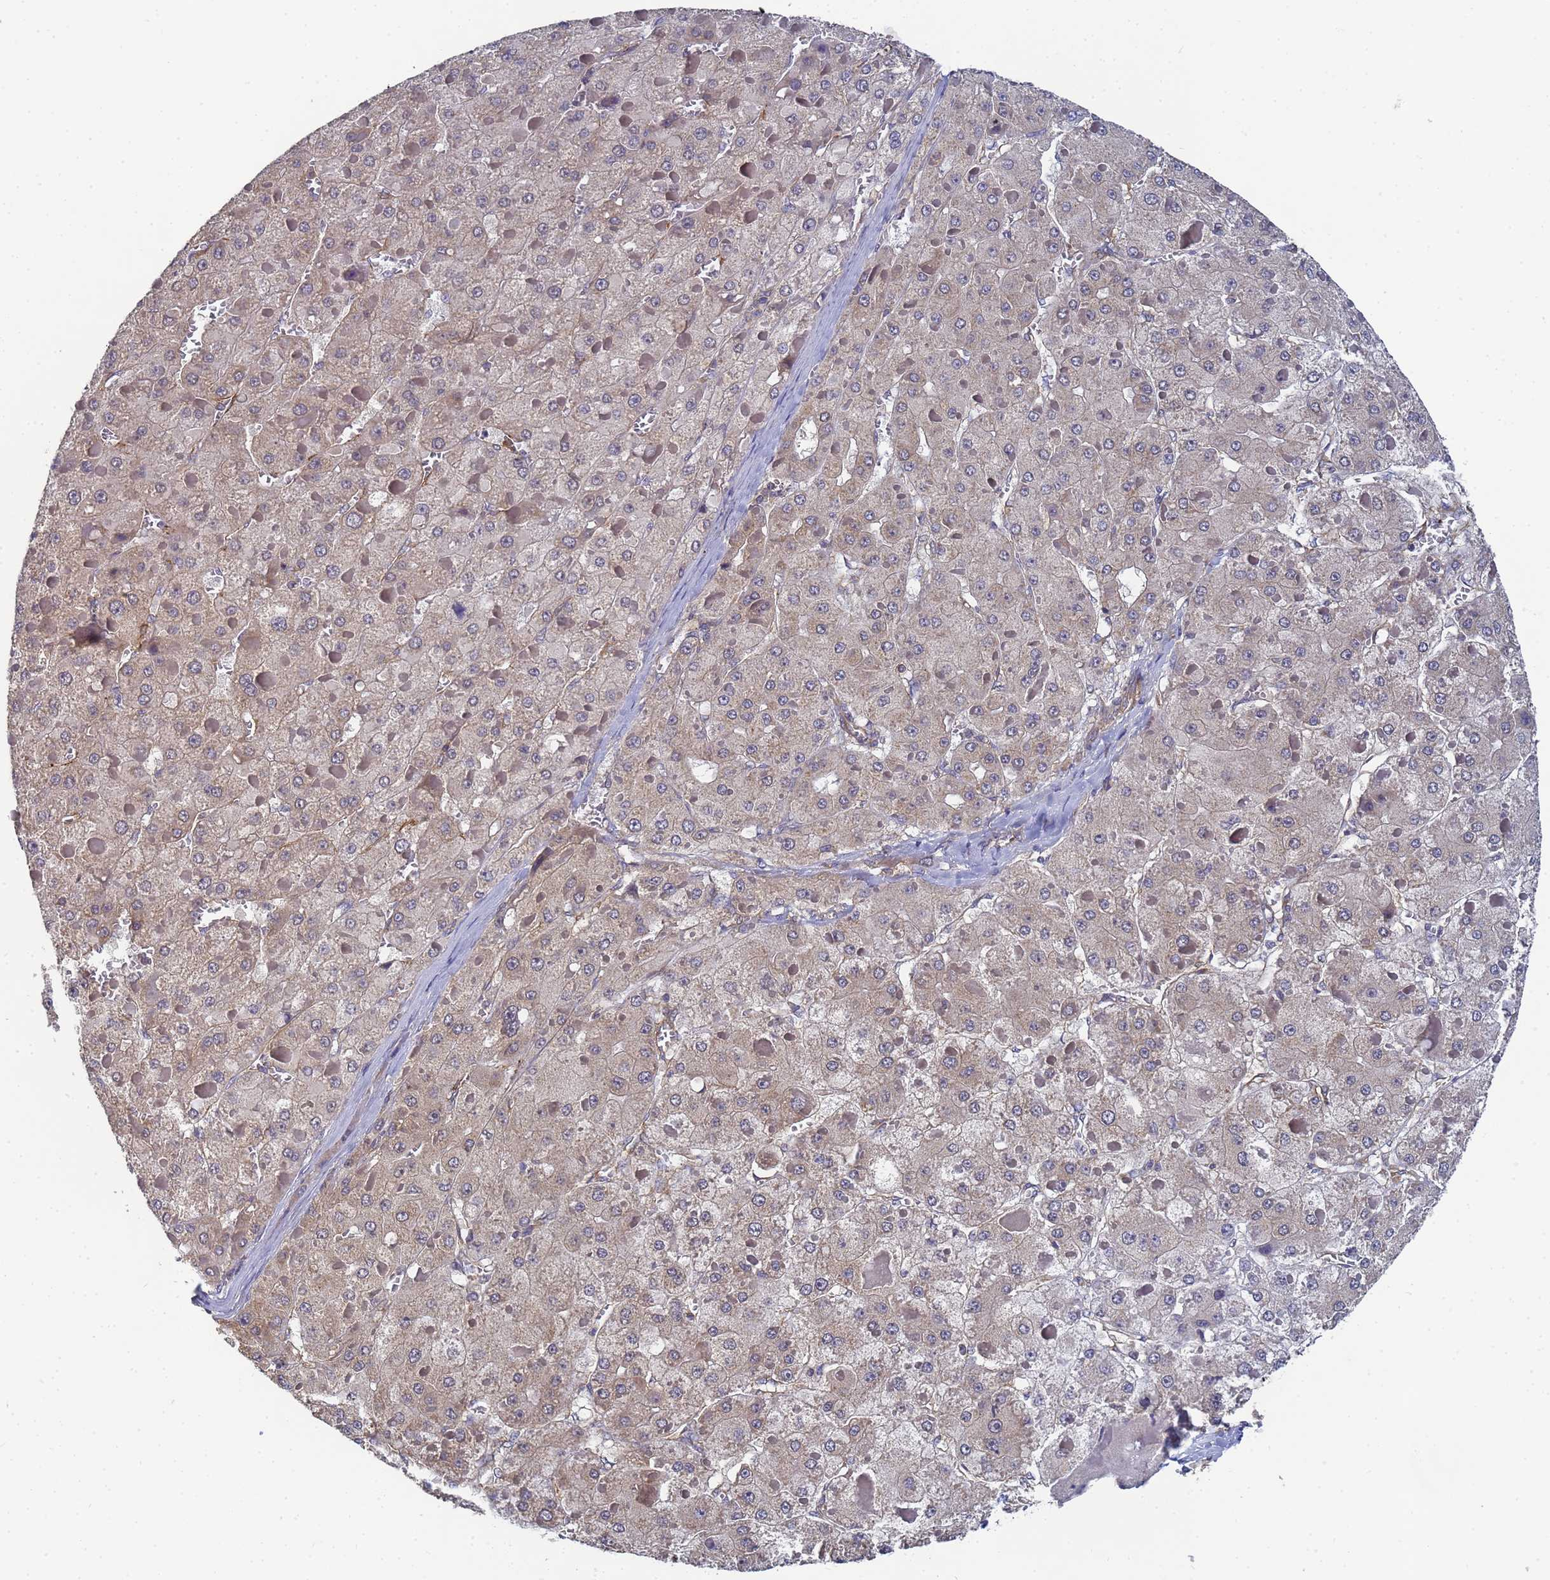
{"staining": {"intensity": "moderate", "quantity": "25%-75%", "location": "cytoplasmic/membranous"}, "tissue": "liver cancer", "cell_type": "Tumor cells", "image_type": "cancer", "snomed": [{"axis": "morphology", "description": "Carcinoma, Hepatocellular, NOS"}, {"axis": "topography", "description": "Liver"}], "caption": "The image displays a brown stain indicating the presence of a protein in the cytoplasmic/membranous of tumor cells in liver hepatocellular carcinoma.", "gene": "ALS2CL", "patient": {"sex": "female", "age": 73}}